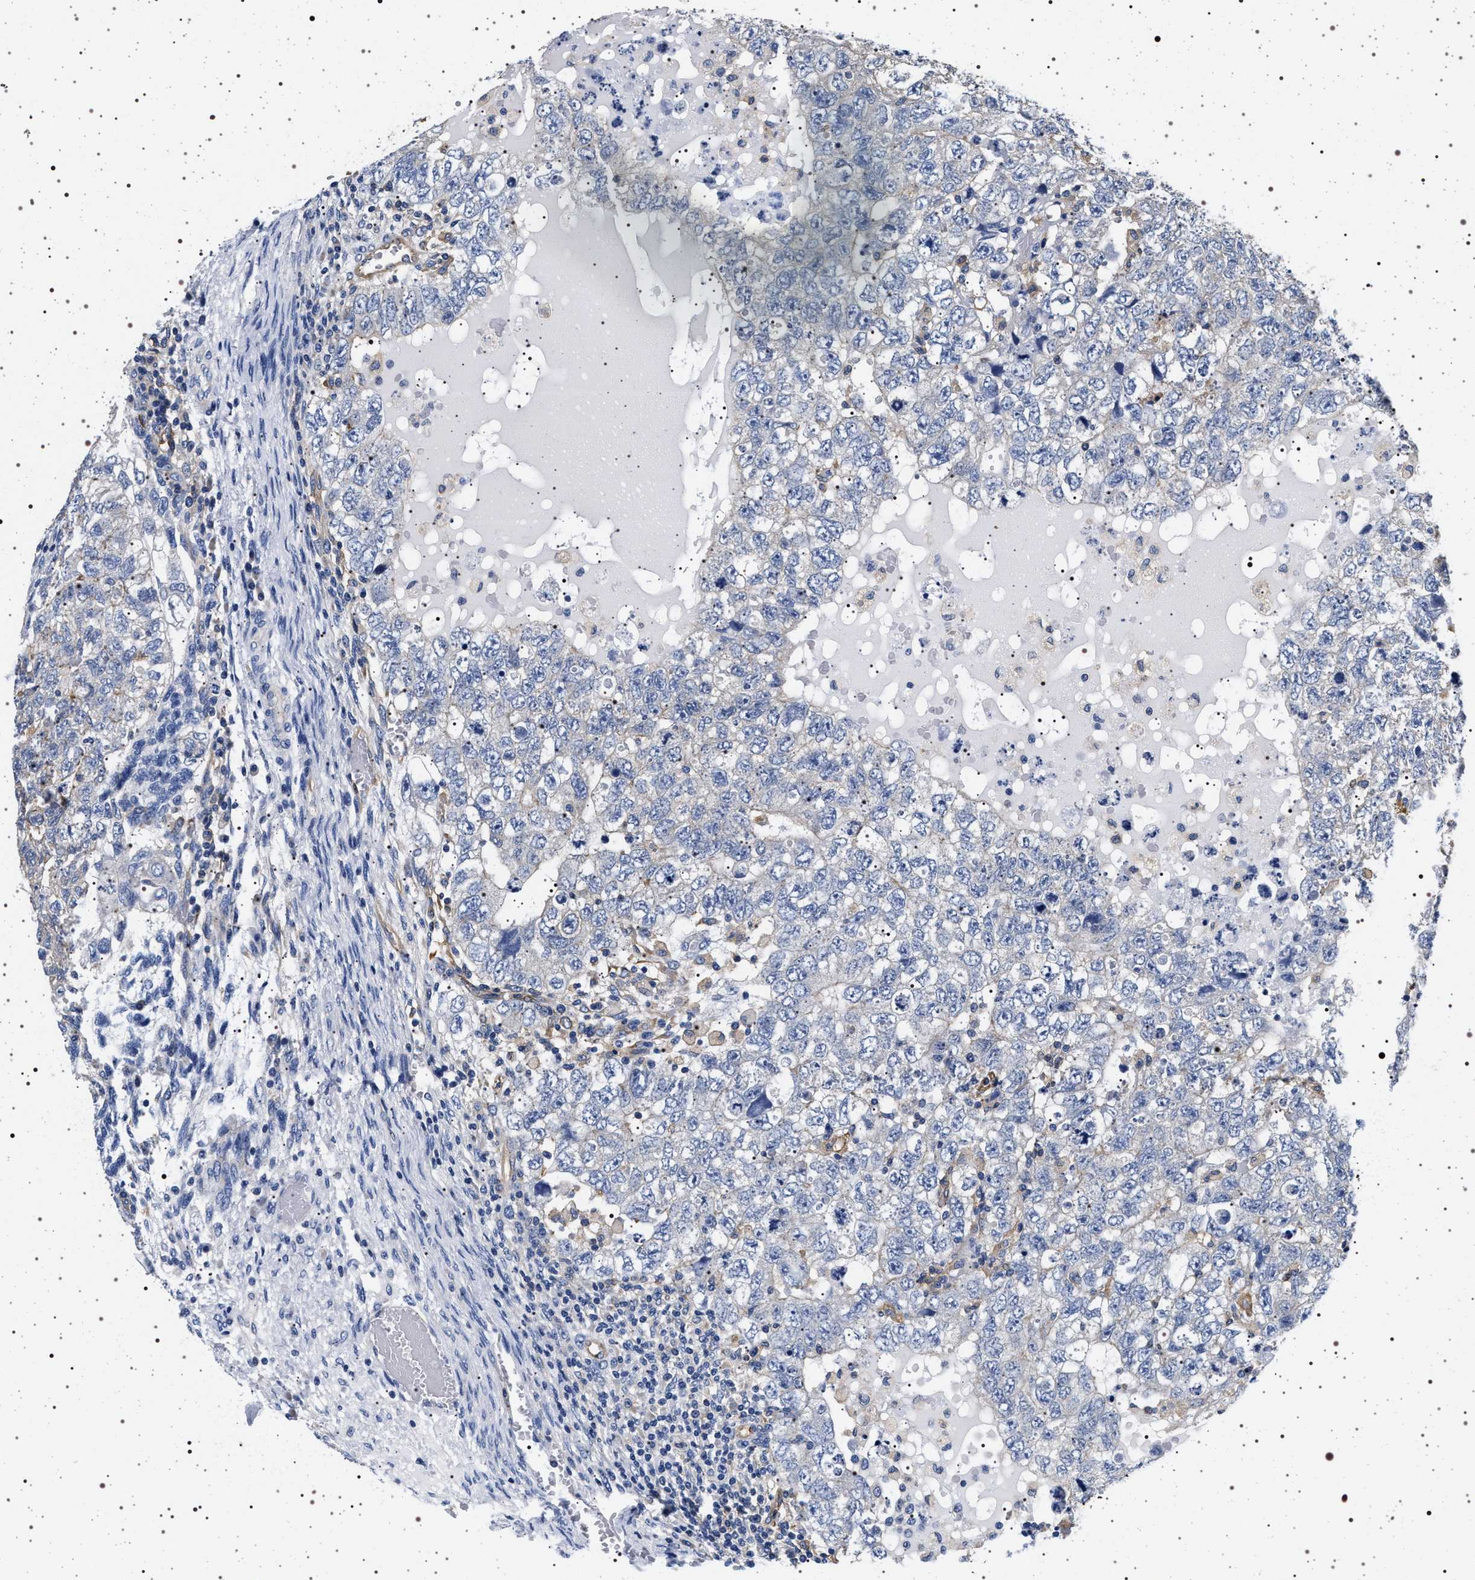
{"staining": {"intensity": "negative", "quantity": "none", "location": "none"}, "tissue": "testis cancer", "cell_type": "Tumor cells", "image_type": "cancer", "snomed": [{"axis": "morphology", "description": "Carcinoma, Embryonal, NOS"}, {"axis": "topography", "description": "Testis"}], "caption": "A micrograph of human testis embryonal carcinoma is negative for staining in tumor cells.", "gene": "HSD17B1", "patient": {"sex": "male", "age": 36}}